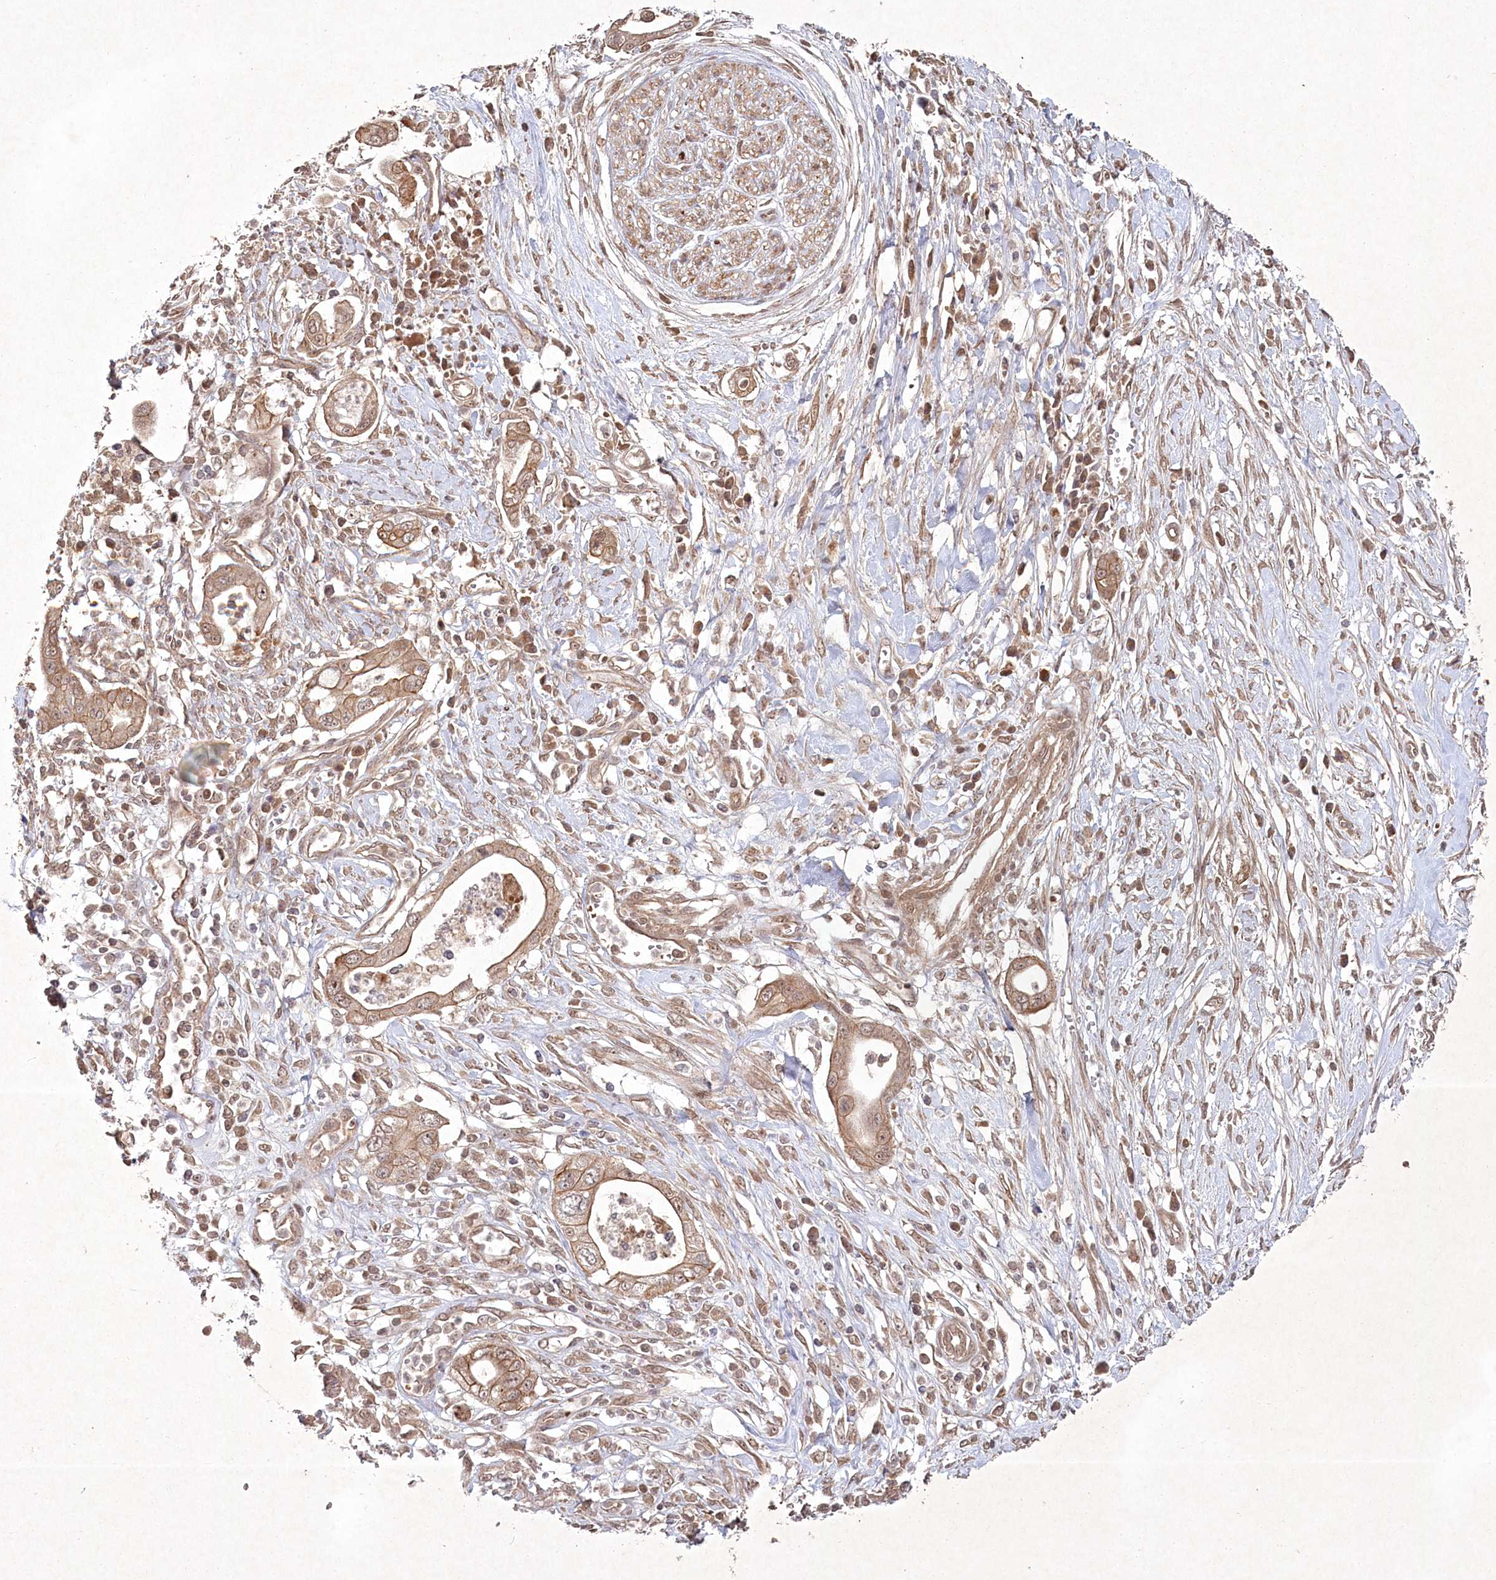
{"staining": {"intensity": "moderate", "quantity": ">75%", "location": "cytoplasmic/membranous,nuclear"}, "tissue": "pancreatic cancer", "cell_type": "Tumor cells", "image_type": "cancer", "snomed": [{"axis": "morphology", "description": "Adenocarcinoma, NOS"}, {"axis": "topography", "description": "Pancreas"}], "caption": "An image of human pancreatic cancer (adenocarcinoma) stained for a protein displays moderate cytoplasmic/membranous and nuclear brown staining in tumor cells. (DAB (3,3'-diaminobenzidine) IHC, brown staining for protein, blue staining for nuclei).", "gene": "FBXL17", "patient": {"sex": "male", "age": 68}}